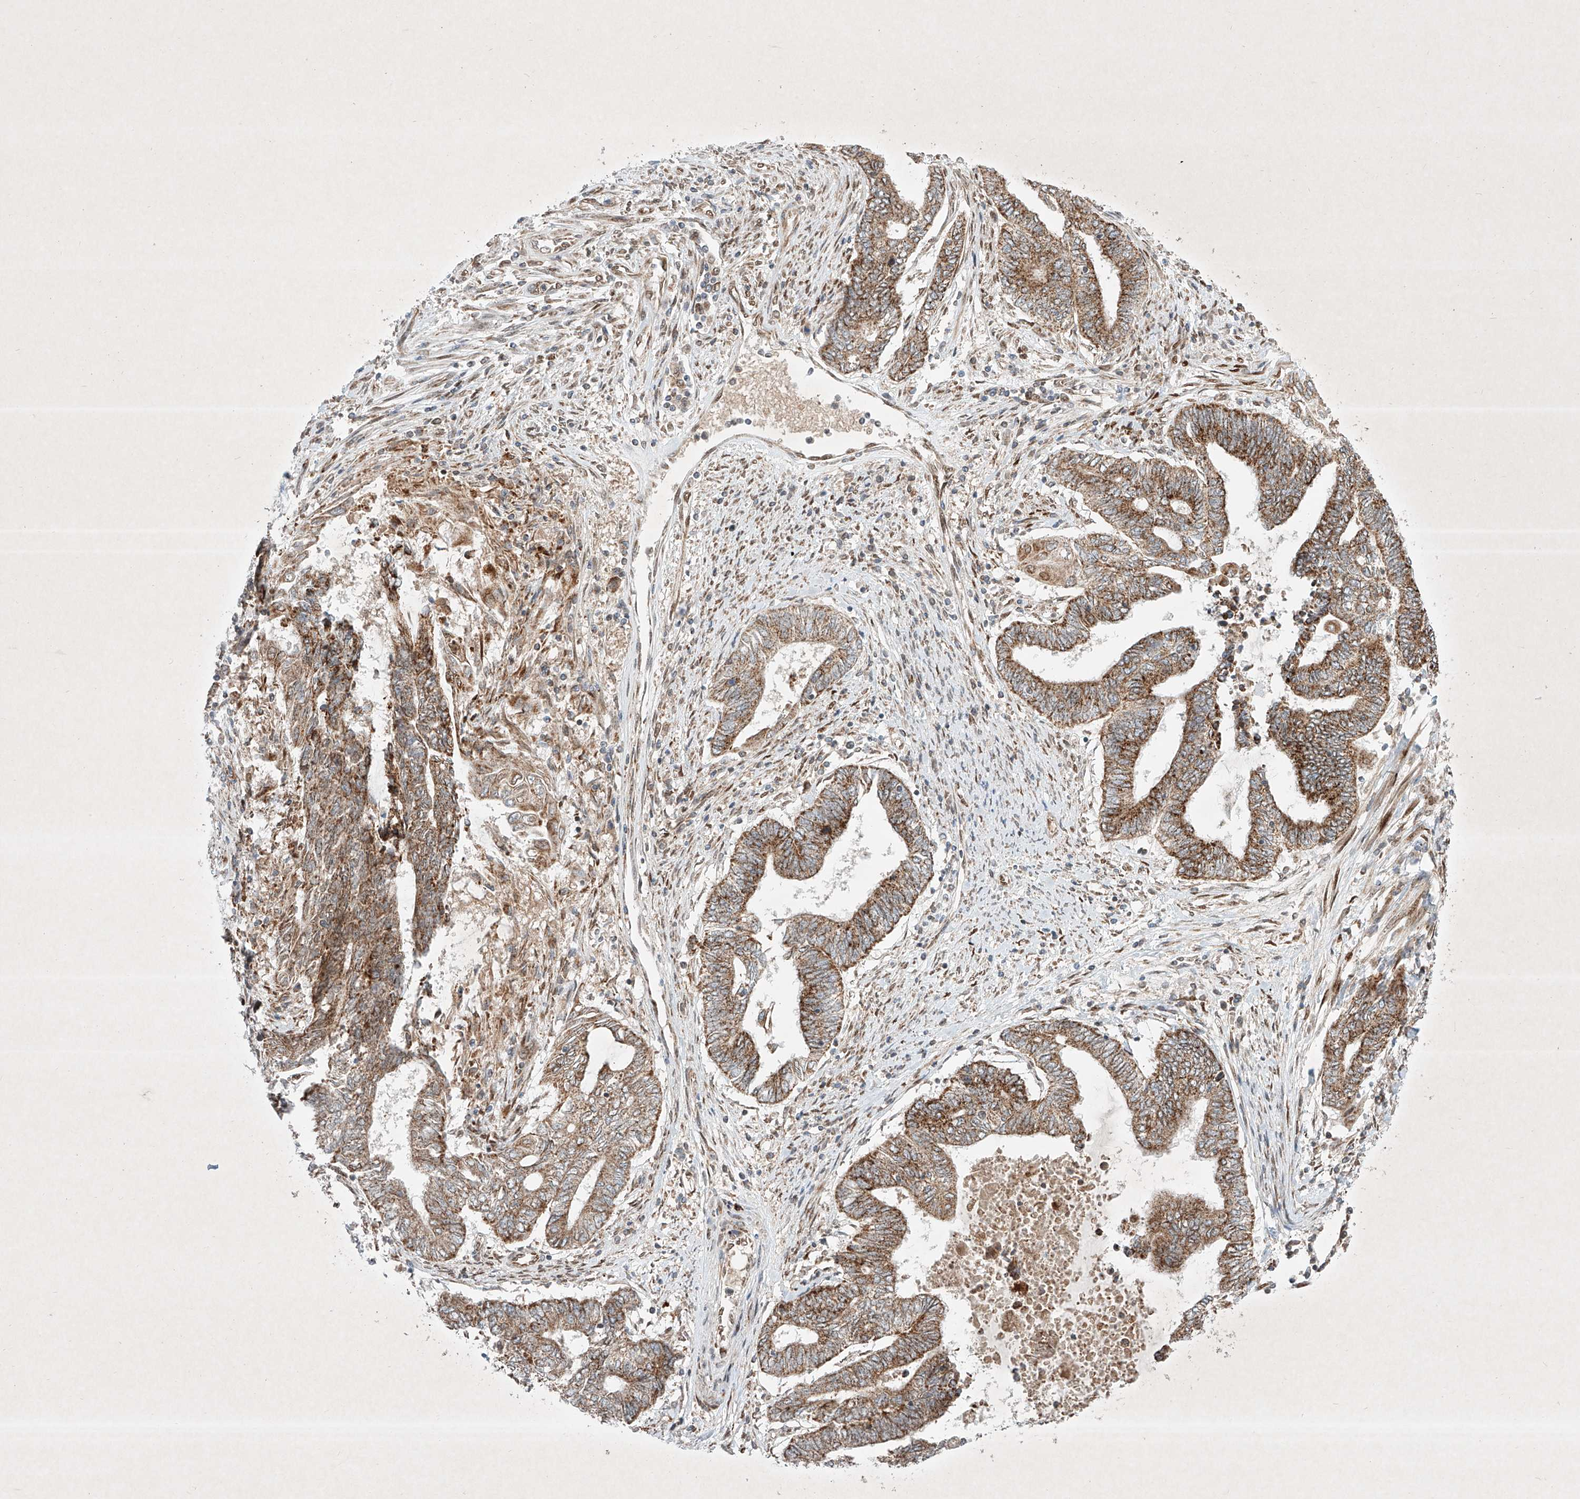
{"staining": {"intensity": "moderate", "quantity": ">75%", "location": "cytoplasmic/membranous"}, "tissue": "endometrial cancer", "cell_type": "Tumor cells", "image_type": "cancer", "snomed": [{"axis": "morphology", "description": "Adenocarcinoma, NOS"}, {"axis": "topography", "description": "Uterus"}, {"axis": "topography", "description": "Endometrium"}], "caption": "Brown immunohistochemical staining in human endometrial cancer (adenocarcinoma) displays moderate cytoplasmic/membranous staining in approximately >75% of tumor cells.", "gene": "EPG5", "patient": {"sex": "female", "age": 70}}